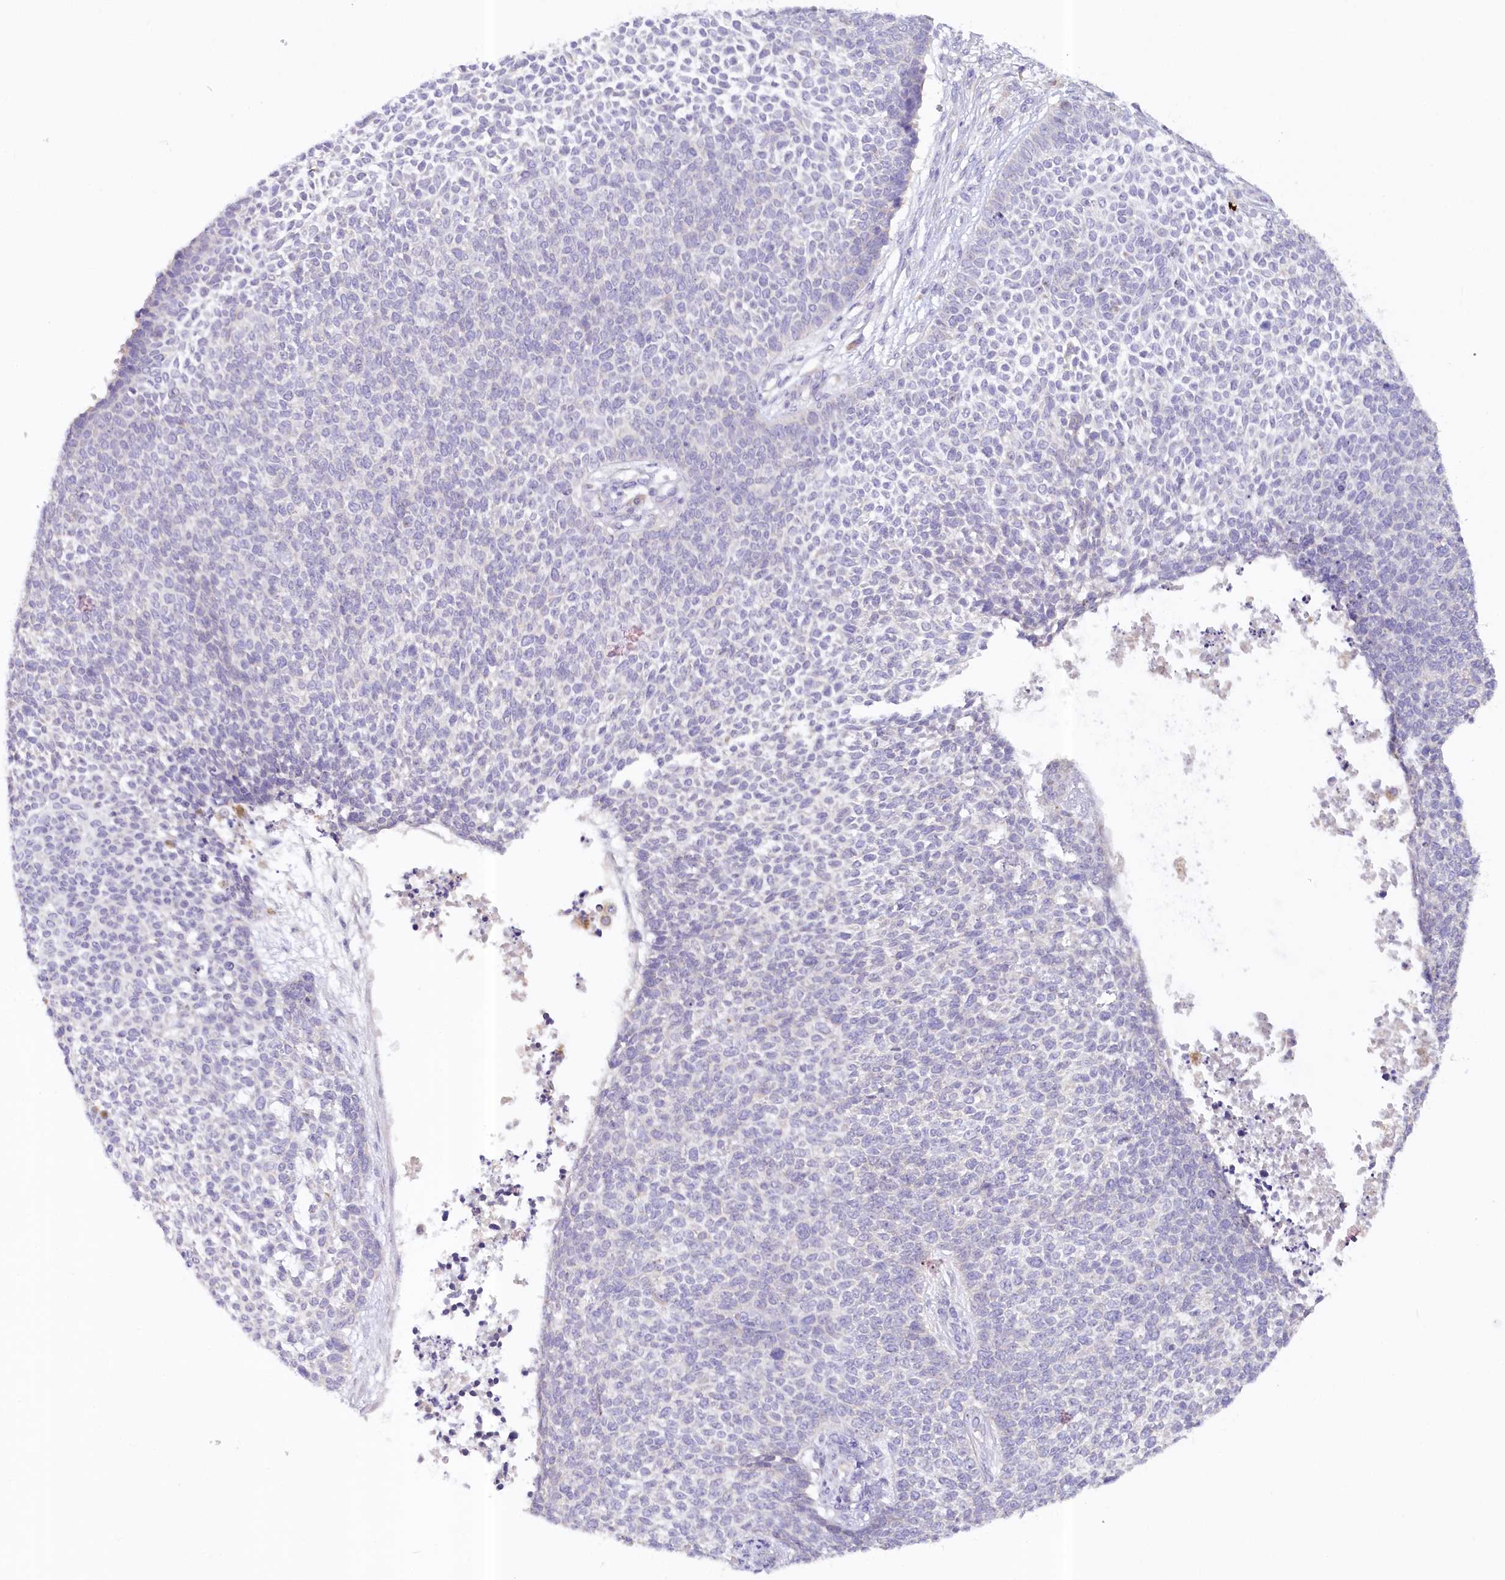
{"staining": {"intensity": "negative", "quantity": "none", "location": "none"}, "tissue": "skin cancer", "cell_type": "Tumor cells", "image_type": "cancer", "snomed": [{"axis": "morphology", "description": "Basal cell carcinoma"}, {"axis": "topography", "description": "Skin"}], "caption": "Tumor cells show no significant positivity in basal cell carcinoma (skin). (DAB (3,3'-diaminobenzidine) immunohistochemistry (IHC) with hematoxylin counter stain).", "gene": "PAIP2", "patient": {"sex": "female", "age": 84}}